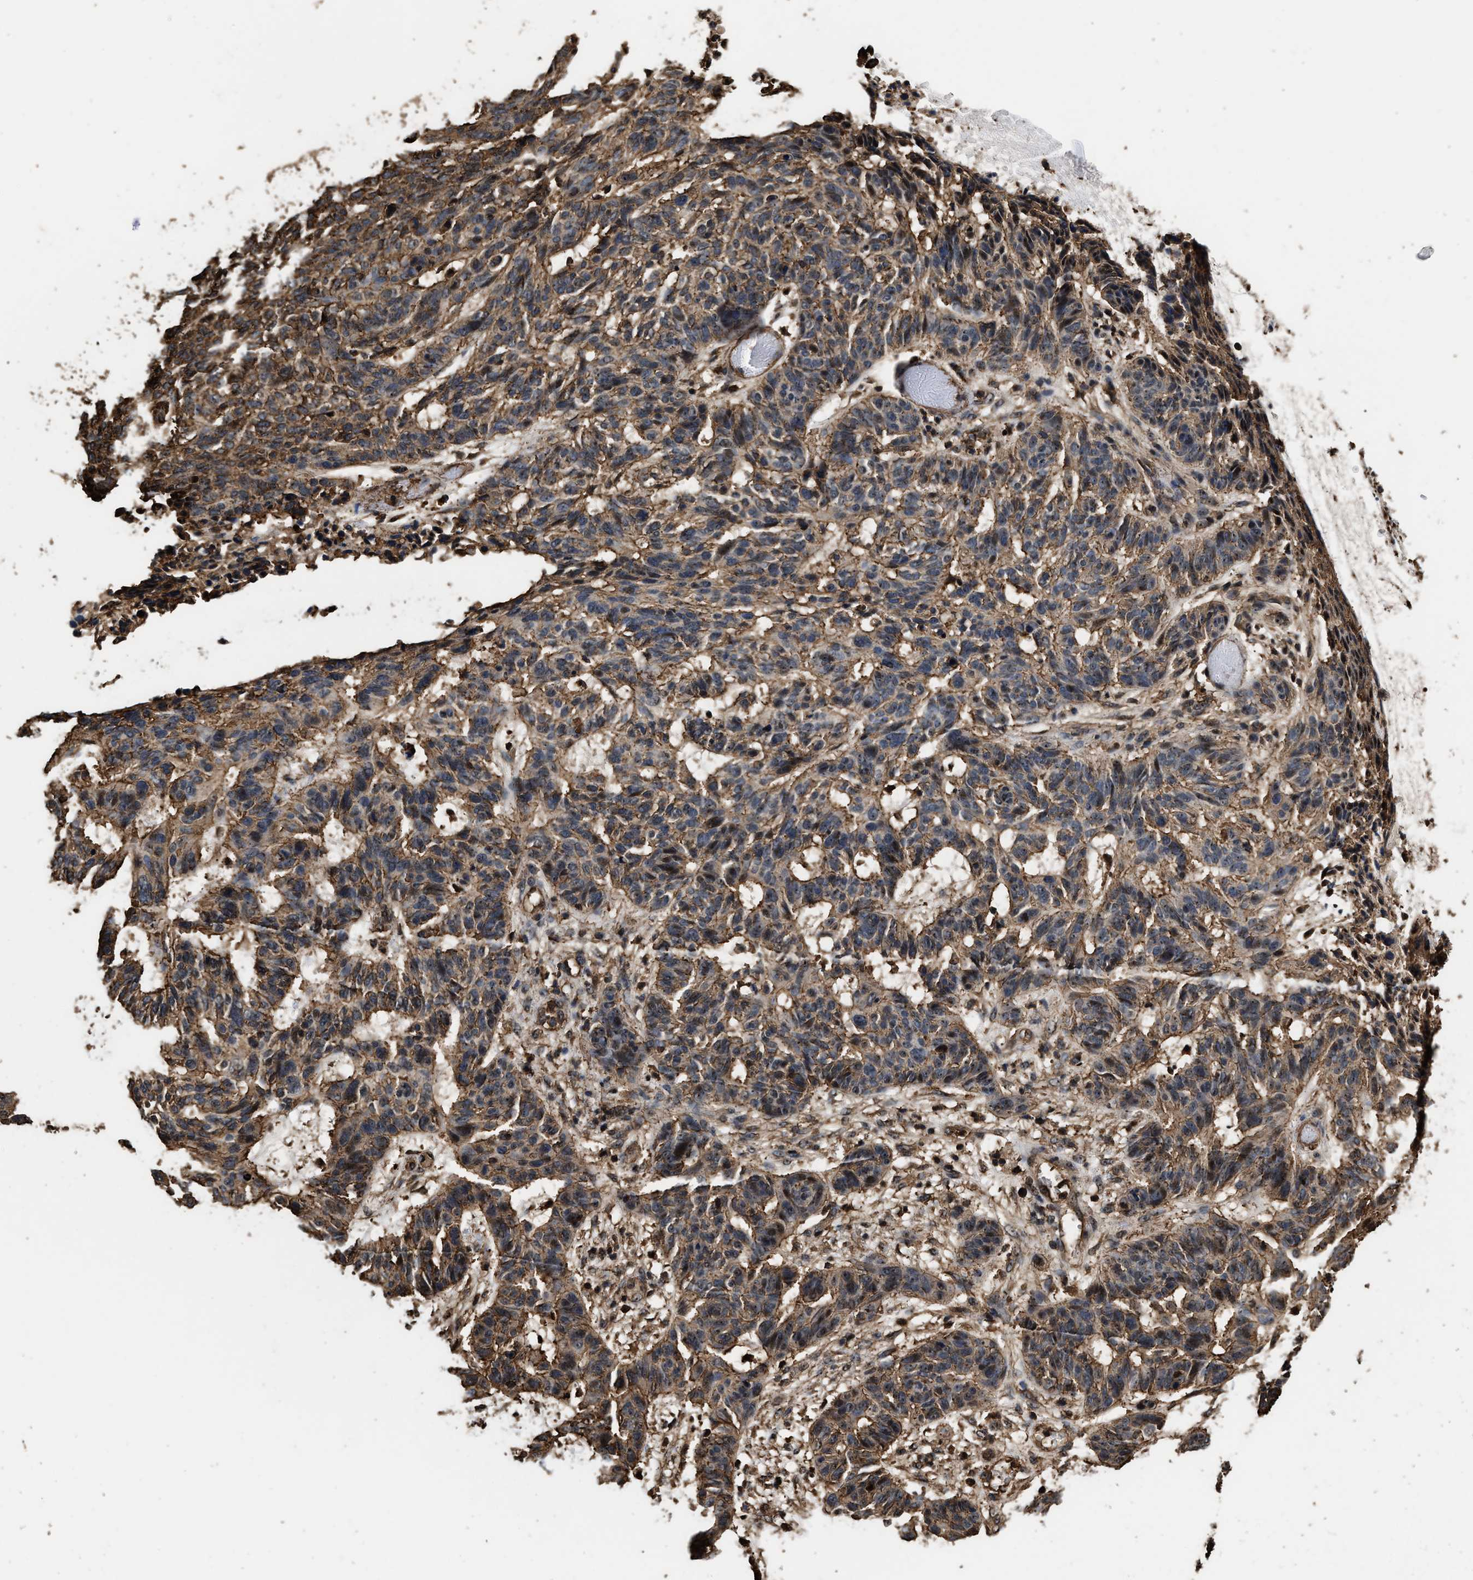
{"staining": {"intensity": "moderate", "quantity": ">75%", "location": "cytoplasmic/membranous"}, "tissue": "skin cancer", "cell_type": "Tumor cells", "image_type": "cancer", "snomed": [{"axis": "morphology", "description": "Basal cell carcinoma"}, {"axis": "topography", "description": "Skin"}], "caption": "About >75% of tumor cells in skin cancer demonstrate moderate cytoplasmic/membranous protein positivity as visualized by brown immunohistochemical staining.", "gene": "KBTBD2", "patient": {"sex": "male", "age": 85}}